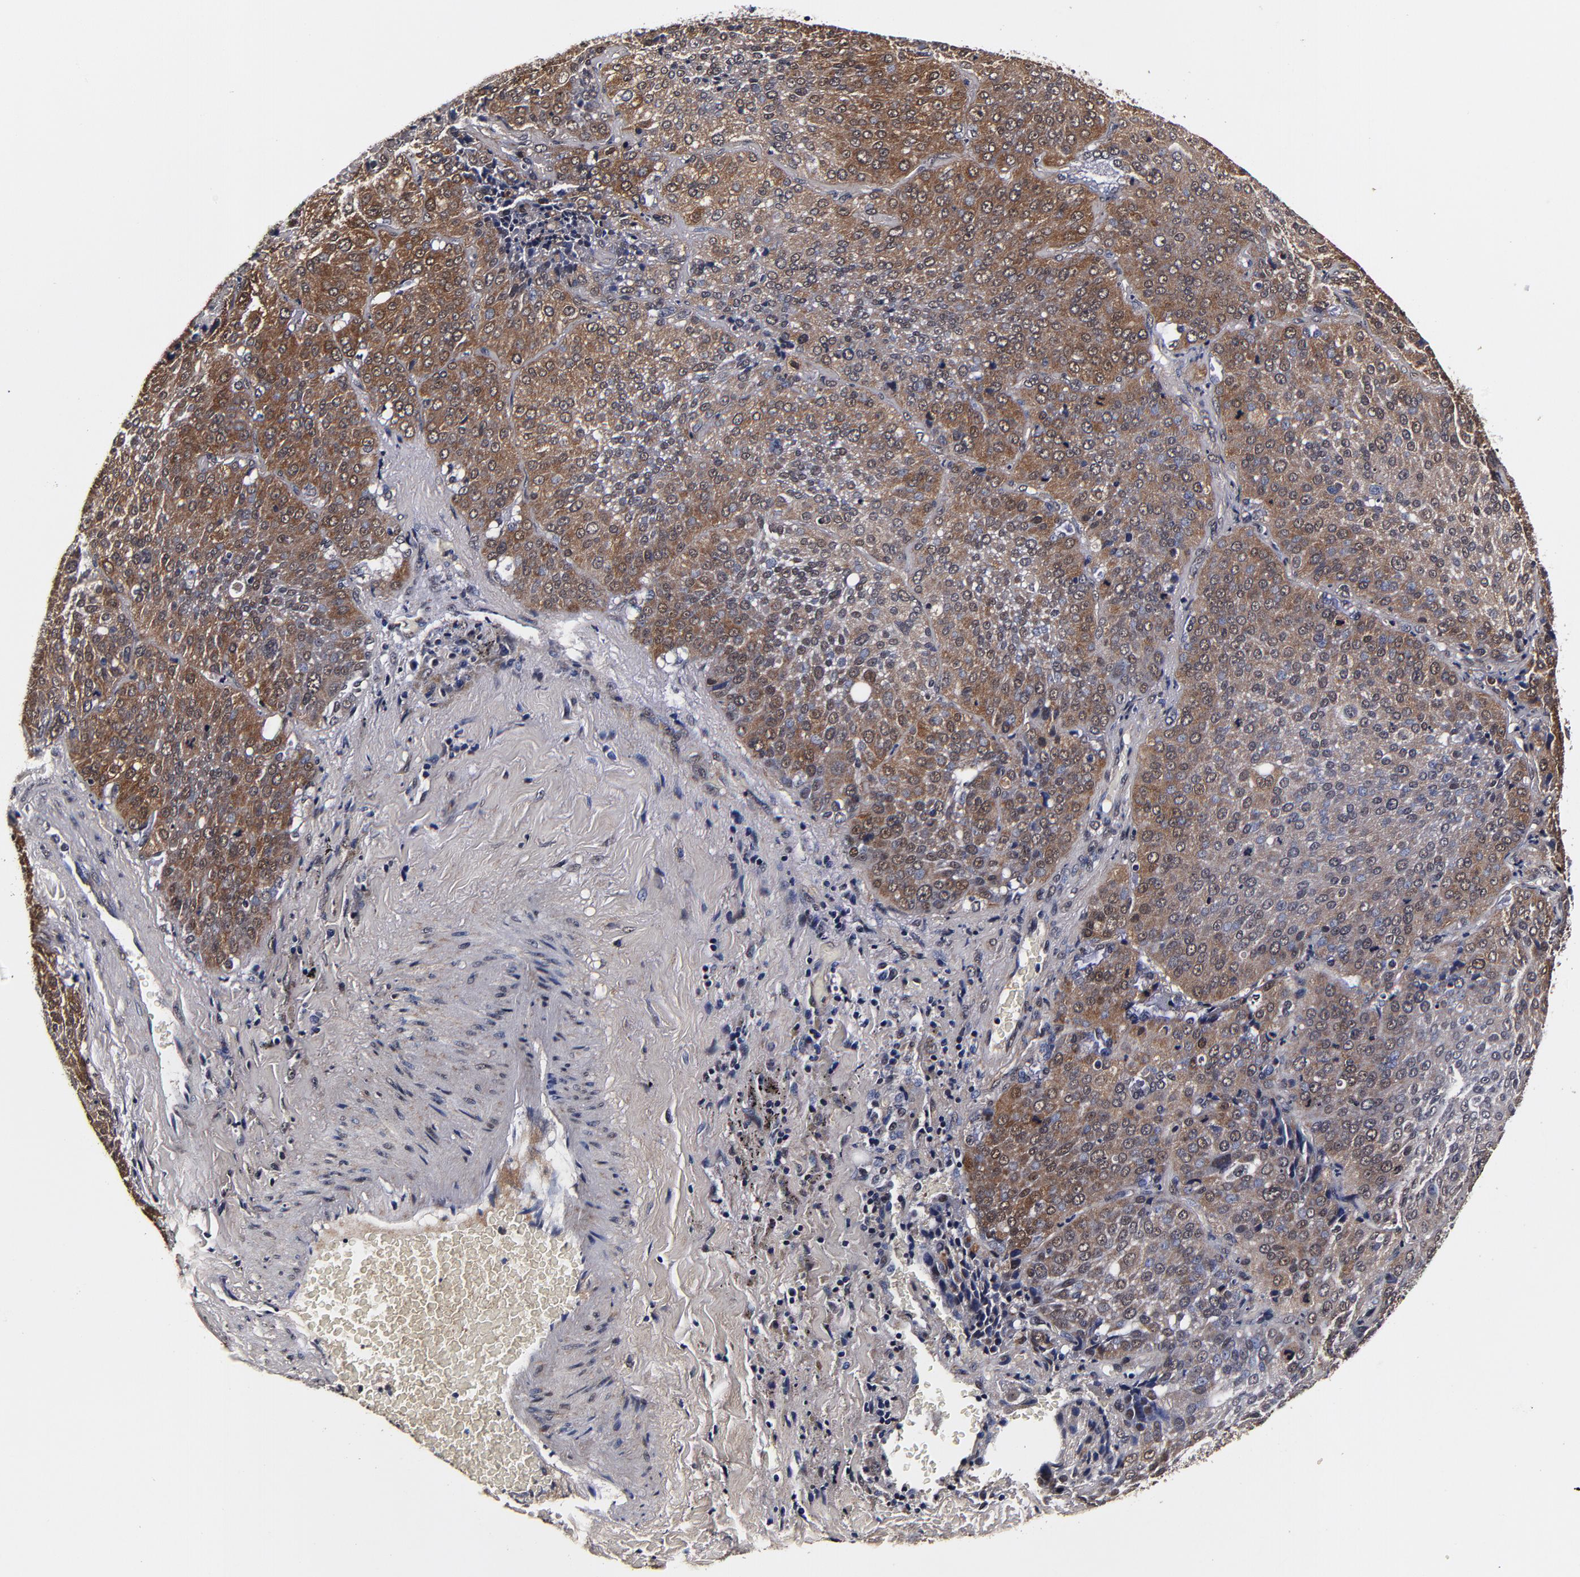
{"staining": {"intensity": "moderate", "quantity": ">75%", "location": "cytoplasmic/membranous"}, "tissue": "lung cancer", "cell_type": "Tumor cells", "image_type": "cancer", "snomed": [{"axis": "morphology", "description": "Squamous cell carcinoma, NOS"}, {"axis": "topography", "description": "Lung"}], "caption": "Protein expression analysis of human lung cancer reveals moderate cytoplasmic/membranous expression in approximately >75% of tumor cells.", "gene": "MMP15", "patient": {"sex": "male", "age": 54}}